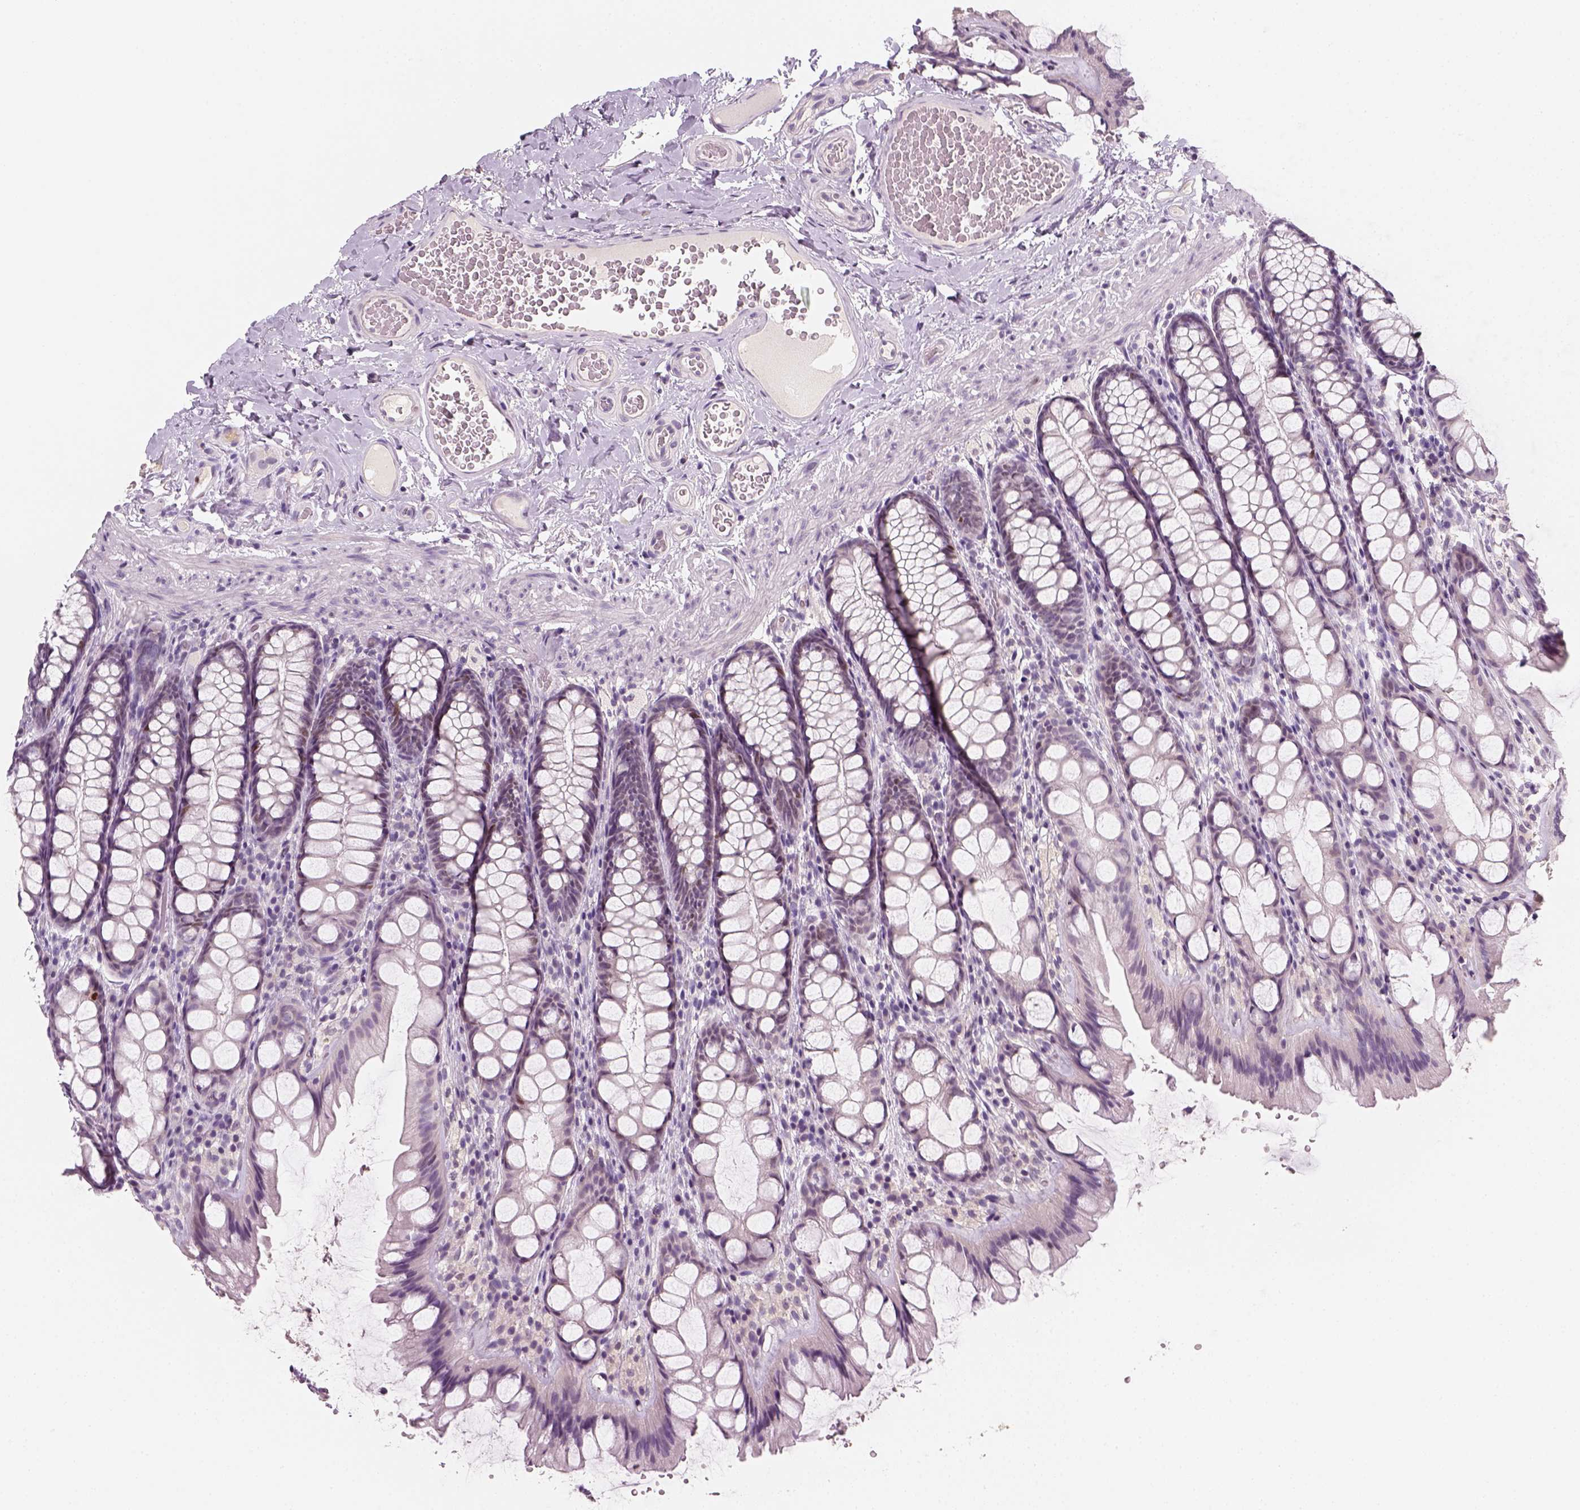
{"staining": {"intensity": "negative", "quantity": "none", "location": "none"}, "tissue": "colon", "cell_type": "Endothelial cells", "image_type": "normal", "snomed": [{"axis": "morphology", "description": "Normal tissue, NOS"}, {"axis": "topography", "description": "Colon"}], "caption": "The immunohistochemistry (IHC) micrograph has no significant expression in endothelial cells of colon.", "gene": "TP53", "patient": {"sex": "male", "age": 47}}